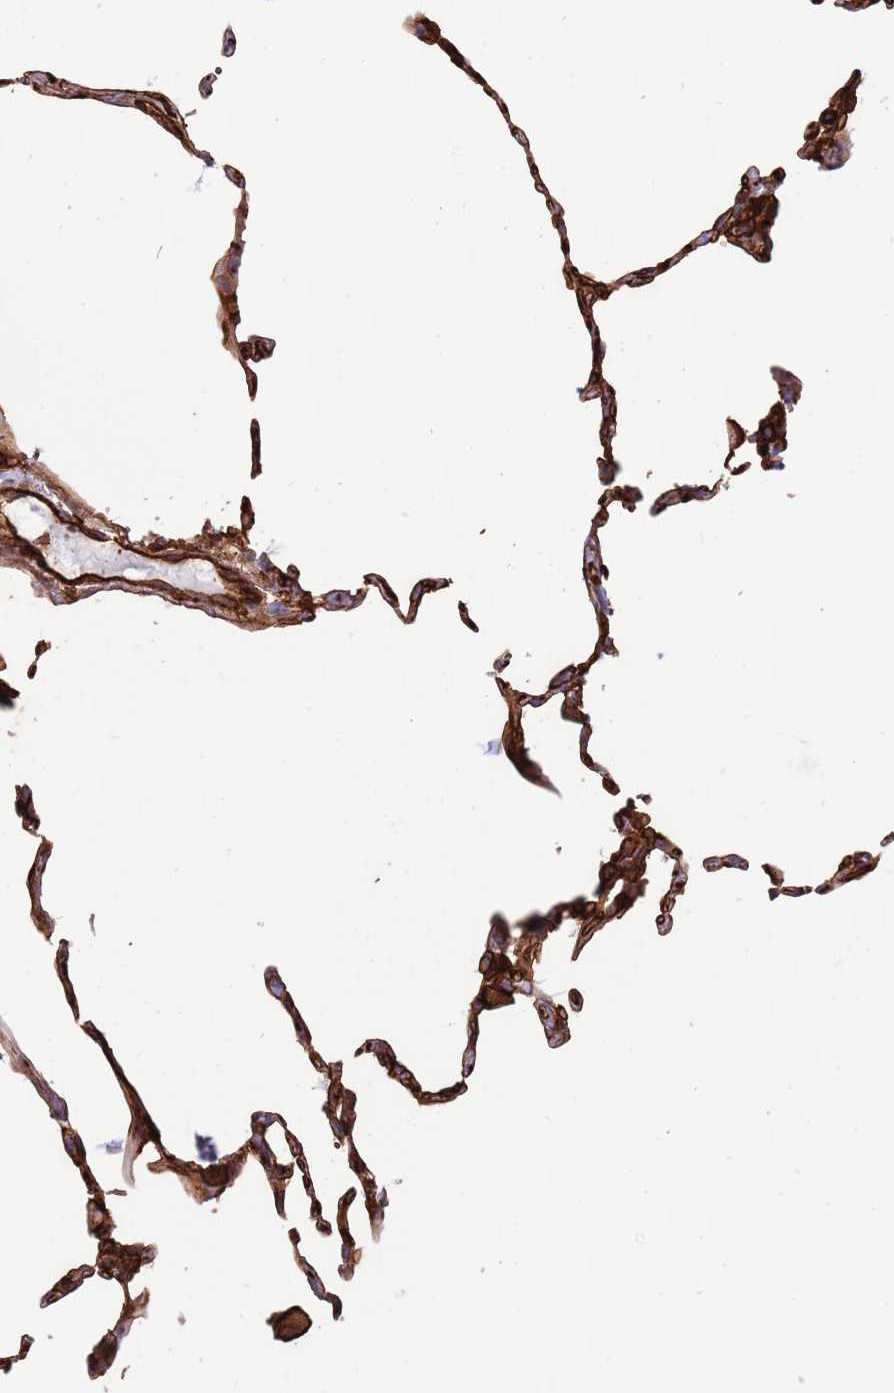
{"staining": {"intensity": "strong", "quantity": ">75%", "location": "cytoplasmic/membranous"}, "tissue": "lung", "cell_type": "Alveolar cells", "image_type": "normal", "snomed": [{"axis": "morphology", "description": "Normal tissue, NOS"}, {"axis": "topography", "description": "Lung"}], "caption": "An immunohistochemistry micrograph of benign tissue is shown. Protein staining in brown labels strong cytoplasmic/membranous positivity in lung within alveolar cells. The staining was performed using DAB (3,3'-diaminobenzidine) to visualize the protein expression in brown, while the nuclei were stained in blue with hematoxylin (Magnification: 20x).", "gene": "KBTBD6", "patient": {"sex": "female", "age": 57}}